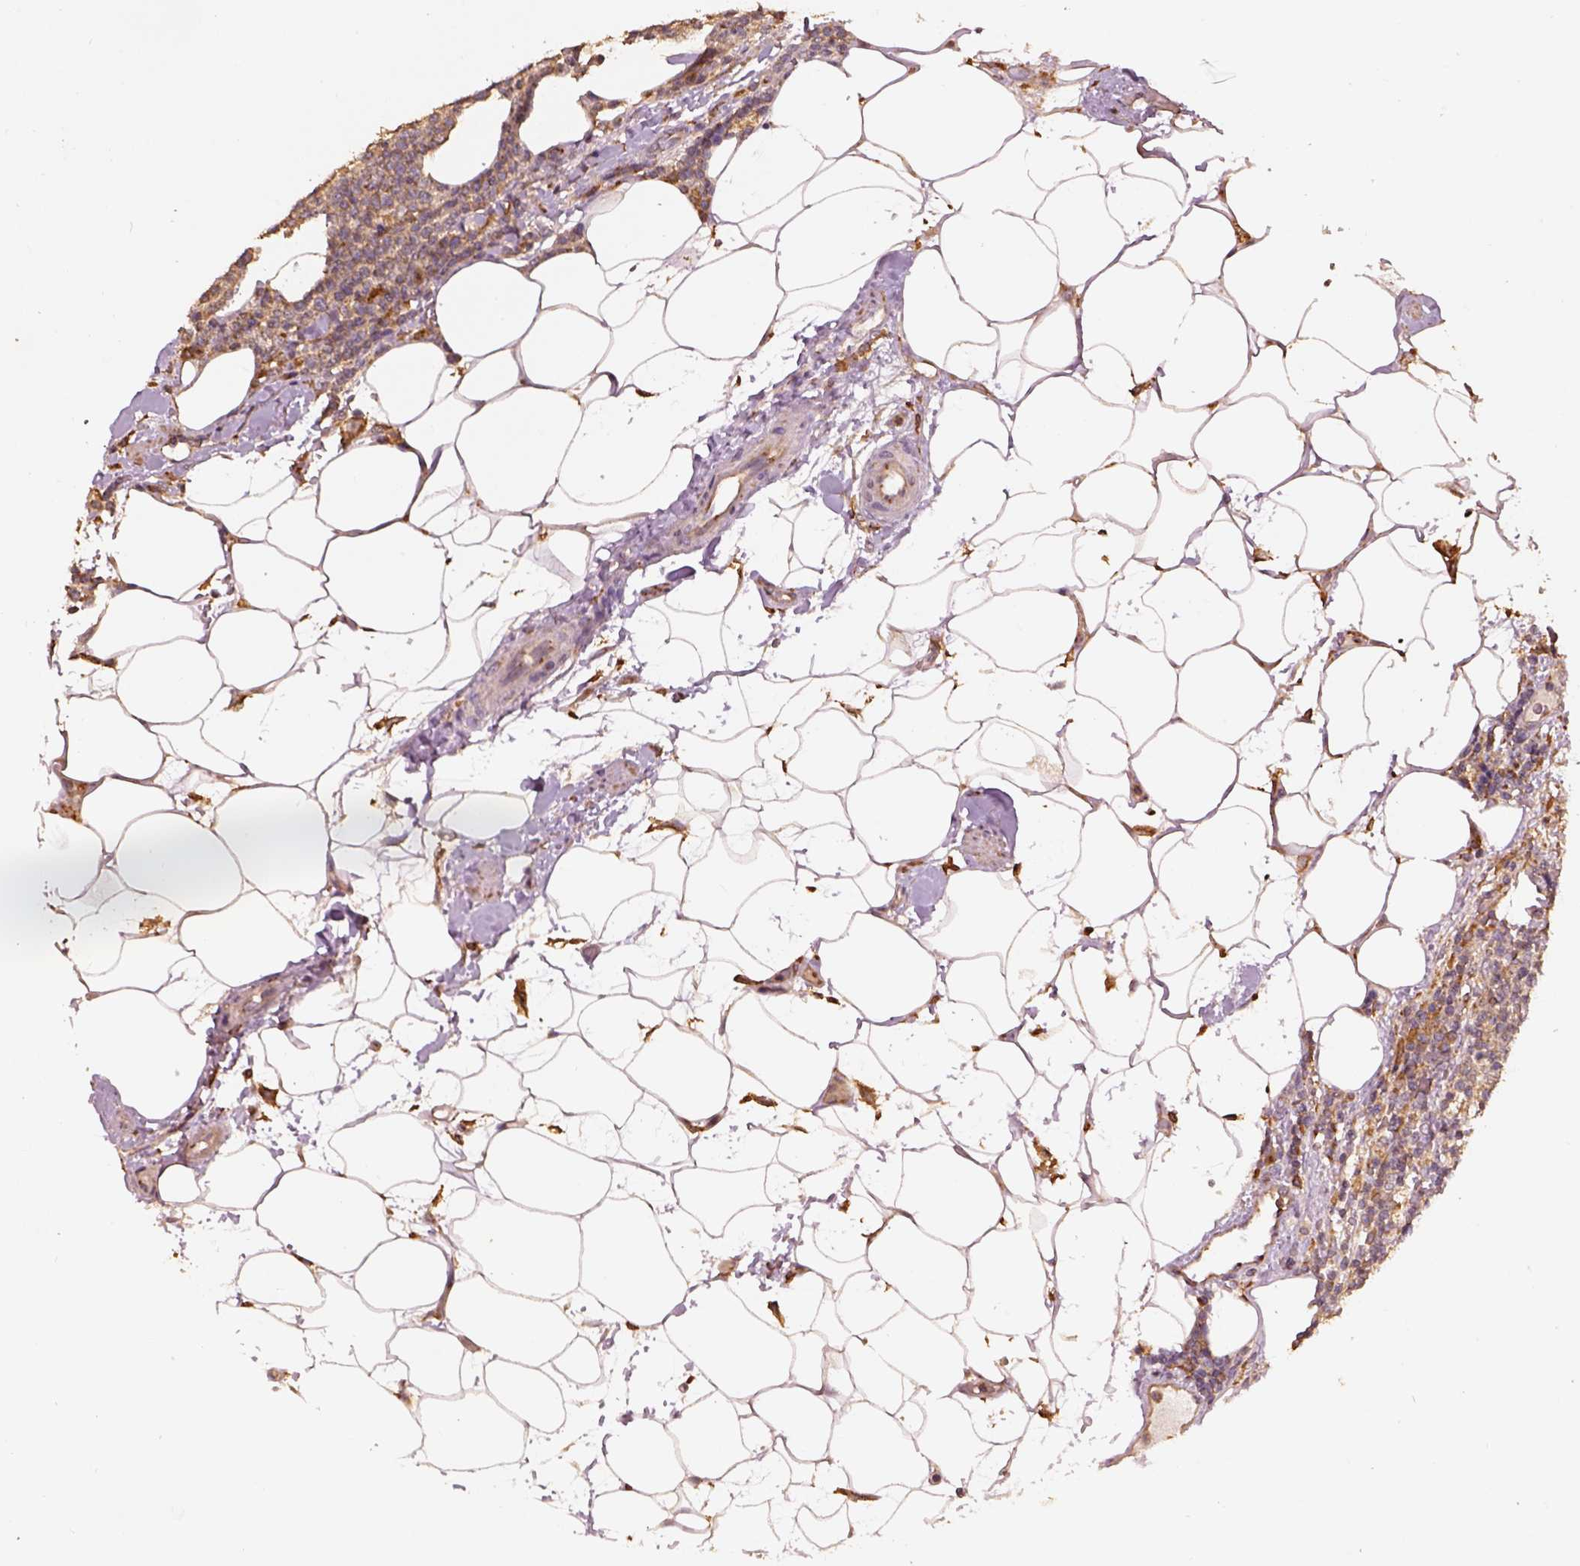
{"staining": {"intensity": "weak", "quantity": ">75%", "location": "cytoplasmic/membranous"}, "tissue": "lymphoma", "cell_type": "Tumor cells", "image_type": "cancer", "snomed": [{"axis": "morphology", "description": "Malignant lymphoma, non-Hodgkin's type, High grade"}, {"axis": "topography", "description": "Lymph node"}], "caption": "There is low levels of weak cytoplasmic/membranous expression in tumor cells of lymphoma, as demonstrated by immunohistochemical staining (brown color).", "gene": "AP1B1", "patient": {"sex": "male", "age": 61}}